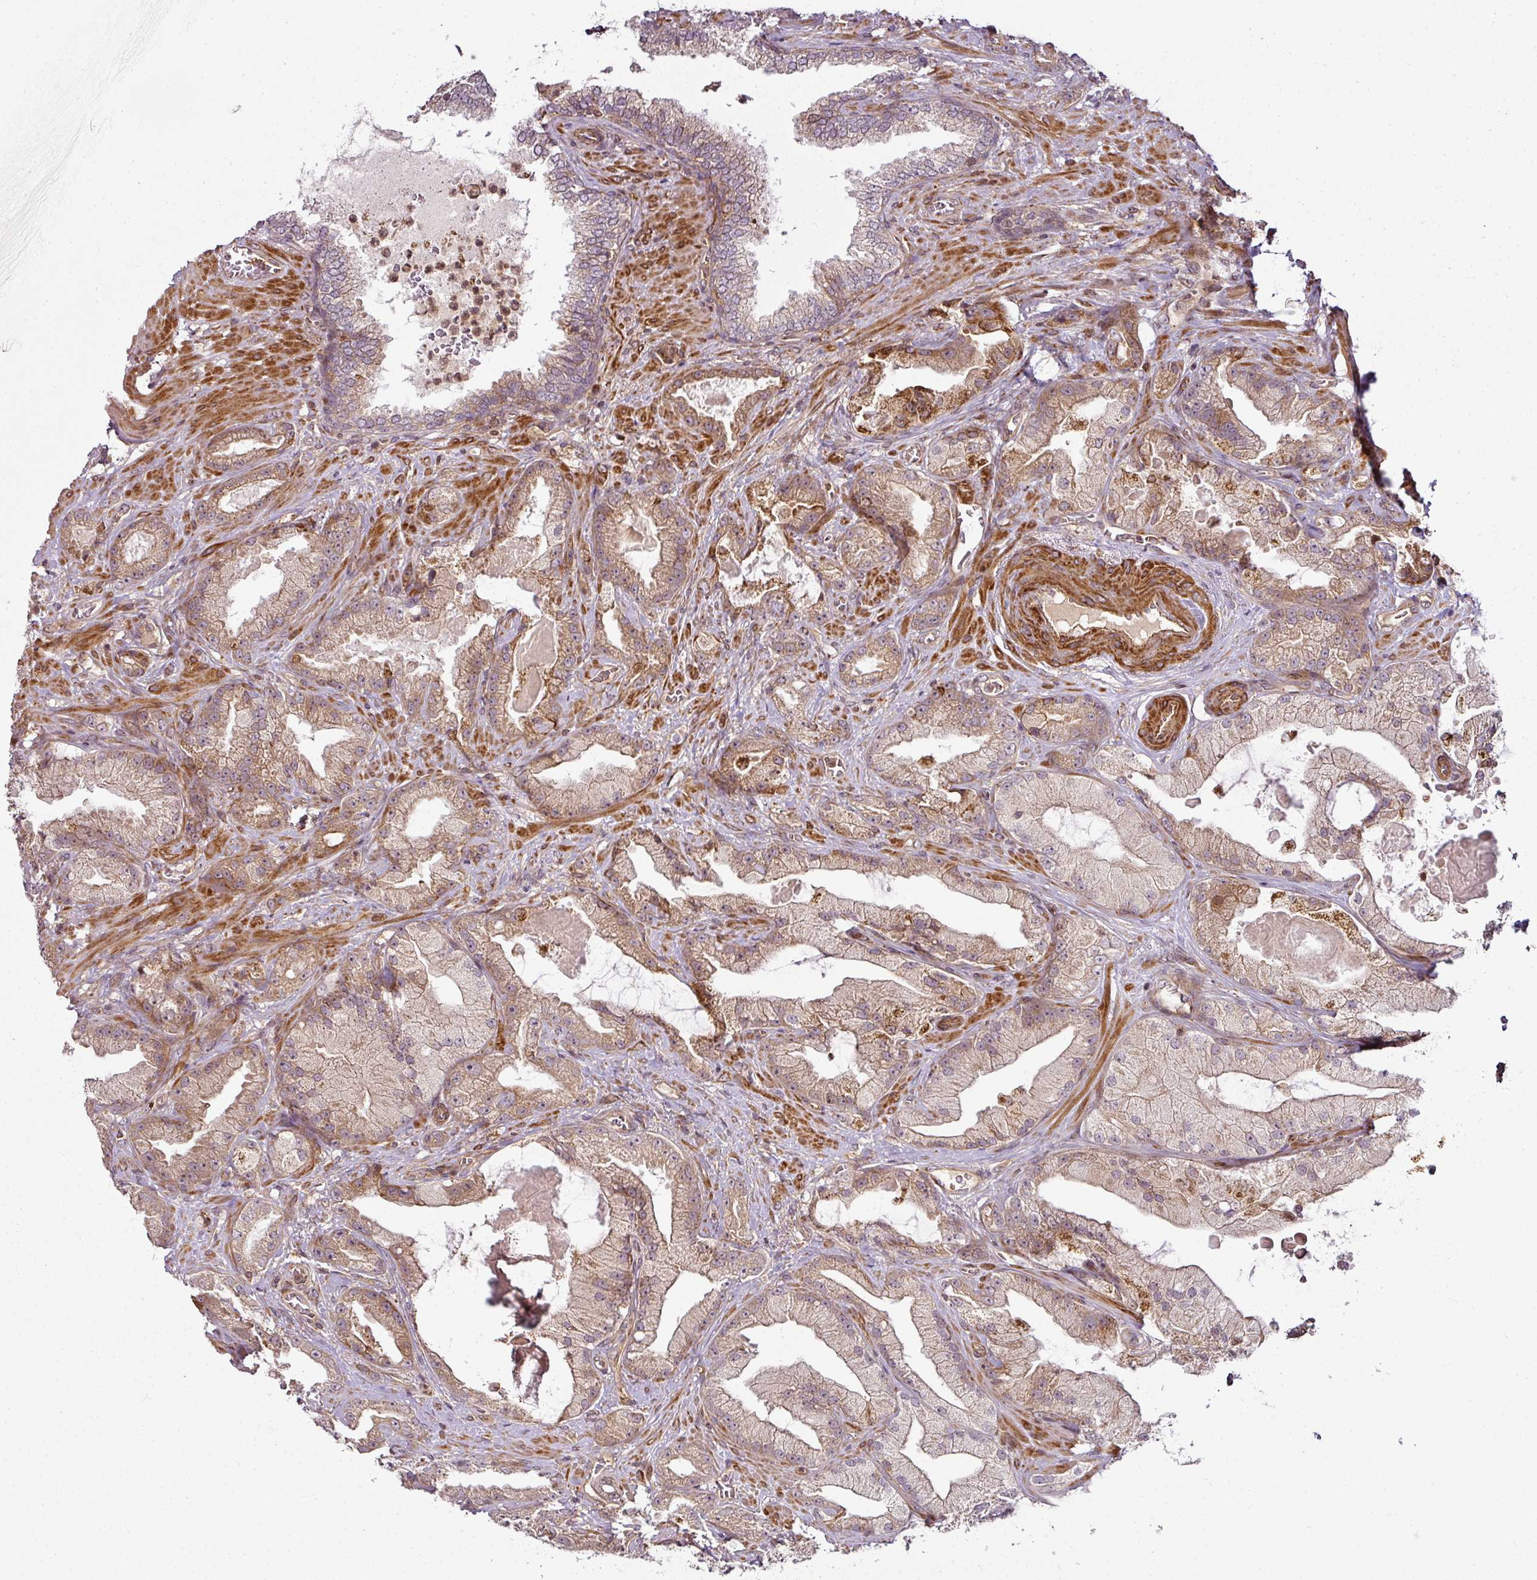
{"staining": {"intensity": "weak", "quantity": ">75%", "location": "cytoplasmic/membranous"}, "tissue": "prostate cancer", "cell_type": "Tumor cells", "image_type": "cancer", "snomed": [{"axis": "morphology", "description": "Adenocarcinoma, High grade"}, {"axis": "topography", "description": "Prostate"}], "caption": "A micrograph of human prostate cancer (high-grade adenocarcinoma) stained for a protein shows weak cytoplasmic/membranous brown staining in tumor cells. (DAB (3,3'-diaminobenzidine) IHC with brightfield microscopy, high magnification).", "gene": "ATAT1", "patient": {"sex": "male", "age": 68}}